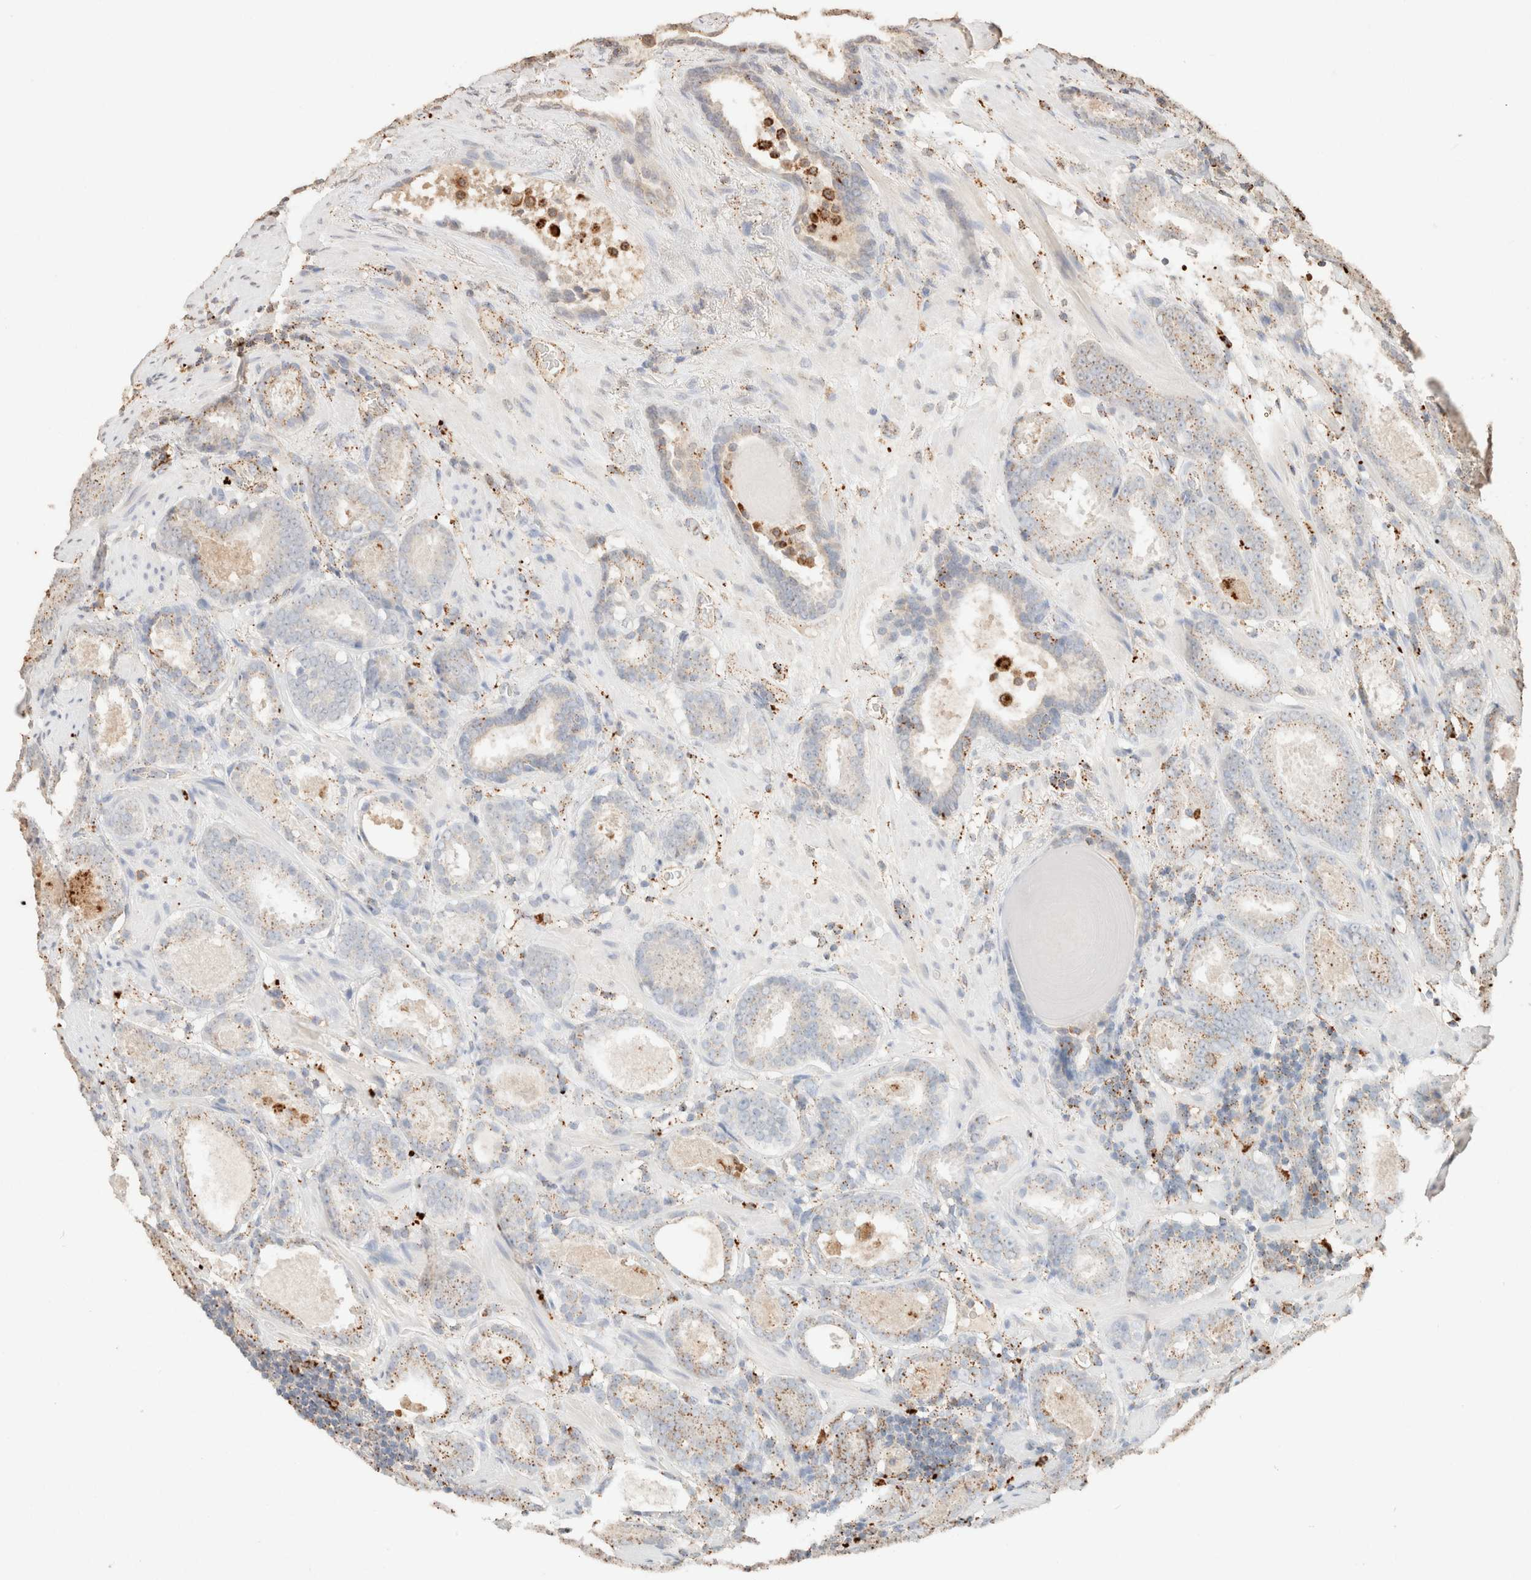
{"staining": {"intensity": "weak", "quantity": ">75%", "location": "cytoplasmic/membranous"}, "tissue": "prostate cancer", "cell_type": "Tumor cells", "image_type": "cancer", "snomed": [{"axis": "morphology", "description": "Adenocarcinoma, Low grade"}, {"axis": "topography", "description": "Prostate"}], "caption": "A brown stain shows weak cytoplasmic/membranous staining of a protein in human prostate cancer tumor cells.", "gene": "CTSC", "patient": {"sex": "male", "age": 69}}